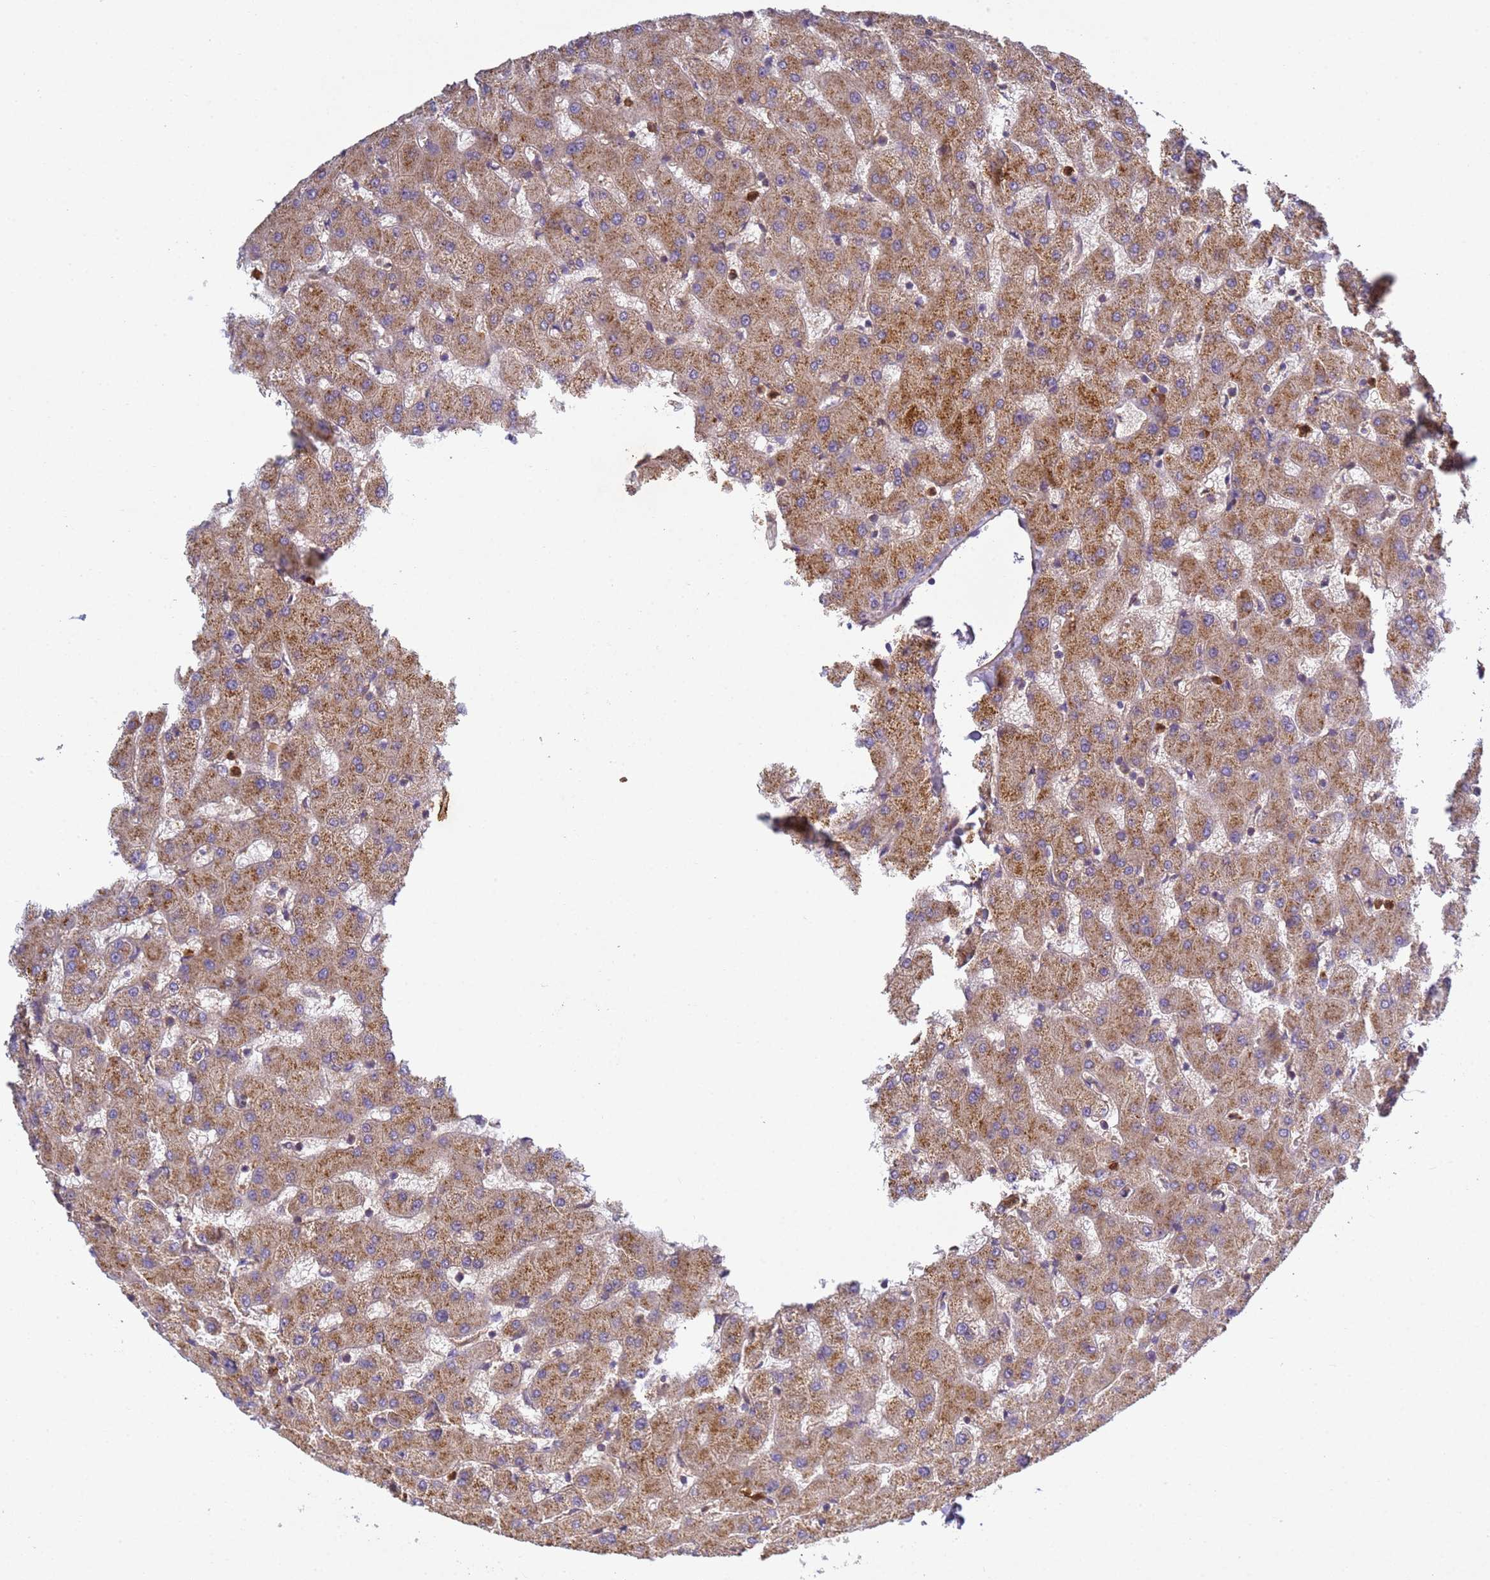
{"staining": {"intensity": "moderate", "quantity": ">75%", "location": "cytoplasmic/membranous"}, "tissue": "liver", "cell_type": "Hepatocytes", "image_type": "normal", "snomed": [{"axis": "morphology", "description": "Normal tissue, NOS"}, {"axis": "topography", "description": "Liver"}], "caption": "The immunohistochemical stain highlights moderate cytoplasmic/membranous expression in hepatocytes of benign liver. (Brightfield microscopy of DAB IHC at high magnification).", "gene": "C8orf34", "patient": {"sex": "female", "age": 63}}